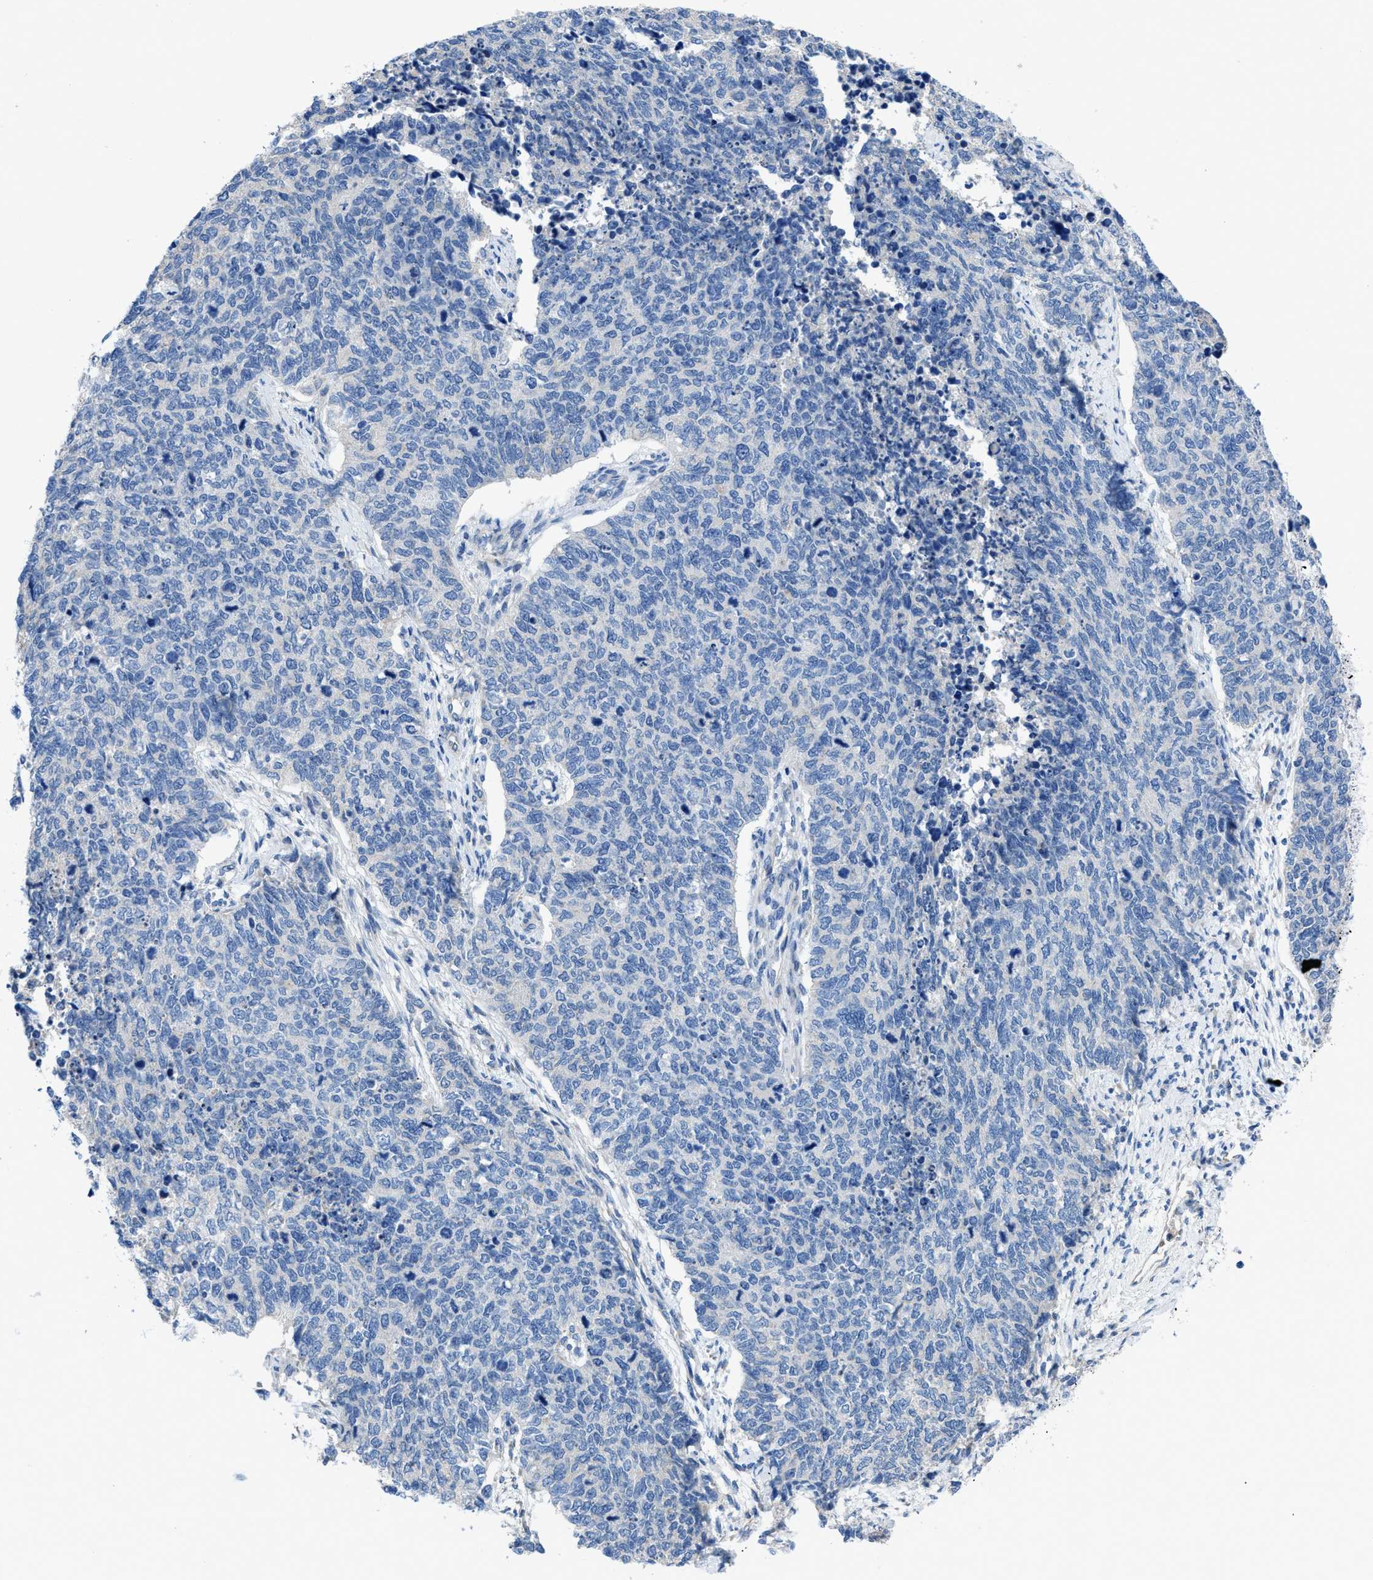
{"staining": {"intensity": "negative", "quantity": "none", "location": "none"}, "tissue": "cervical cancer", "cell_type": "Tumor cells", "image_type": "cancer", "snomed": [{"axis": "morphology", "description": "Squamous cell carcinoma, NOS"}, {"axis": "topography", "description": "Cervix"}], "caption": "An immunohistochemistry histopathology image of cervical squamous cell carcinoma is shown. There is no staining in tumor cells of cervical squamous cell carcinoma.", "gene": "ITPR1", "patient": {"sex": "female", "age": 63}}